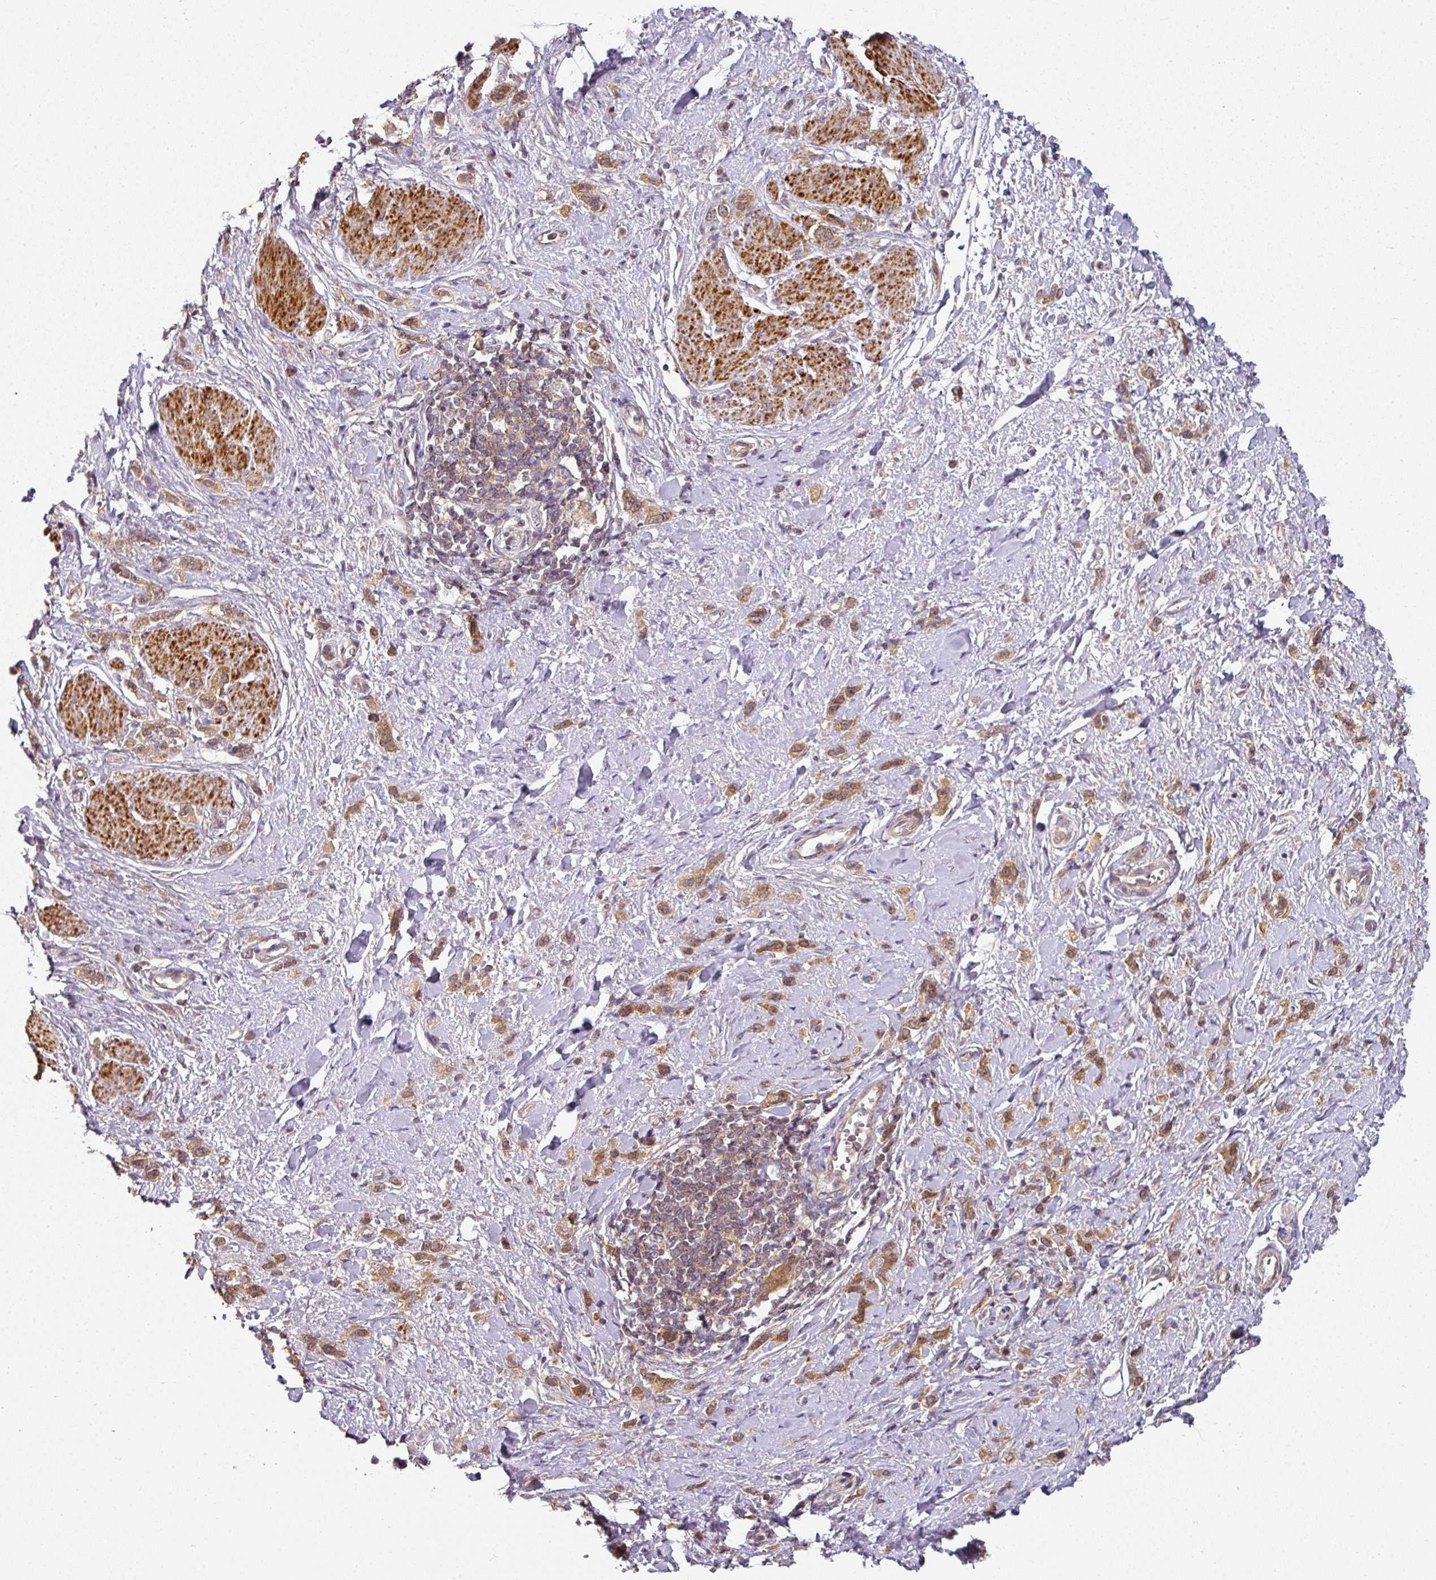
{"staining": {"intensity": "moderate", "quantity": ">75%", "location": "cytoplasmic/membranous"}, "tissue": "stomach cancer", "cell_type": "Tumor cells", "image_type": "cancer", "snomed": [{"axis": "morphology", "description": "Adenocarcinoma, NOS"}, {"axis": "topography", "description": "Stomach"}], "caption": "IHC micrograph of neoplastic tissue: adenocarcinoma (stomach) stained using IHC reveals medium levels of moderate protein expression localized specifically in the cytoplasmic/membranous of tumor cells, appearing as a cytoplasmic/membranous brown color.", "gene": "MAP2K2", "patient": {"sex": "female", "age": 65}}